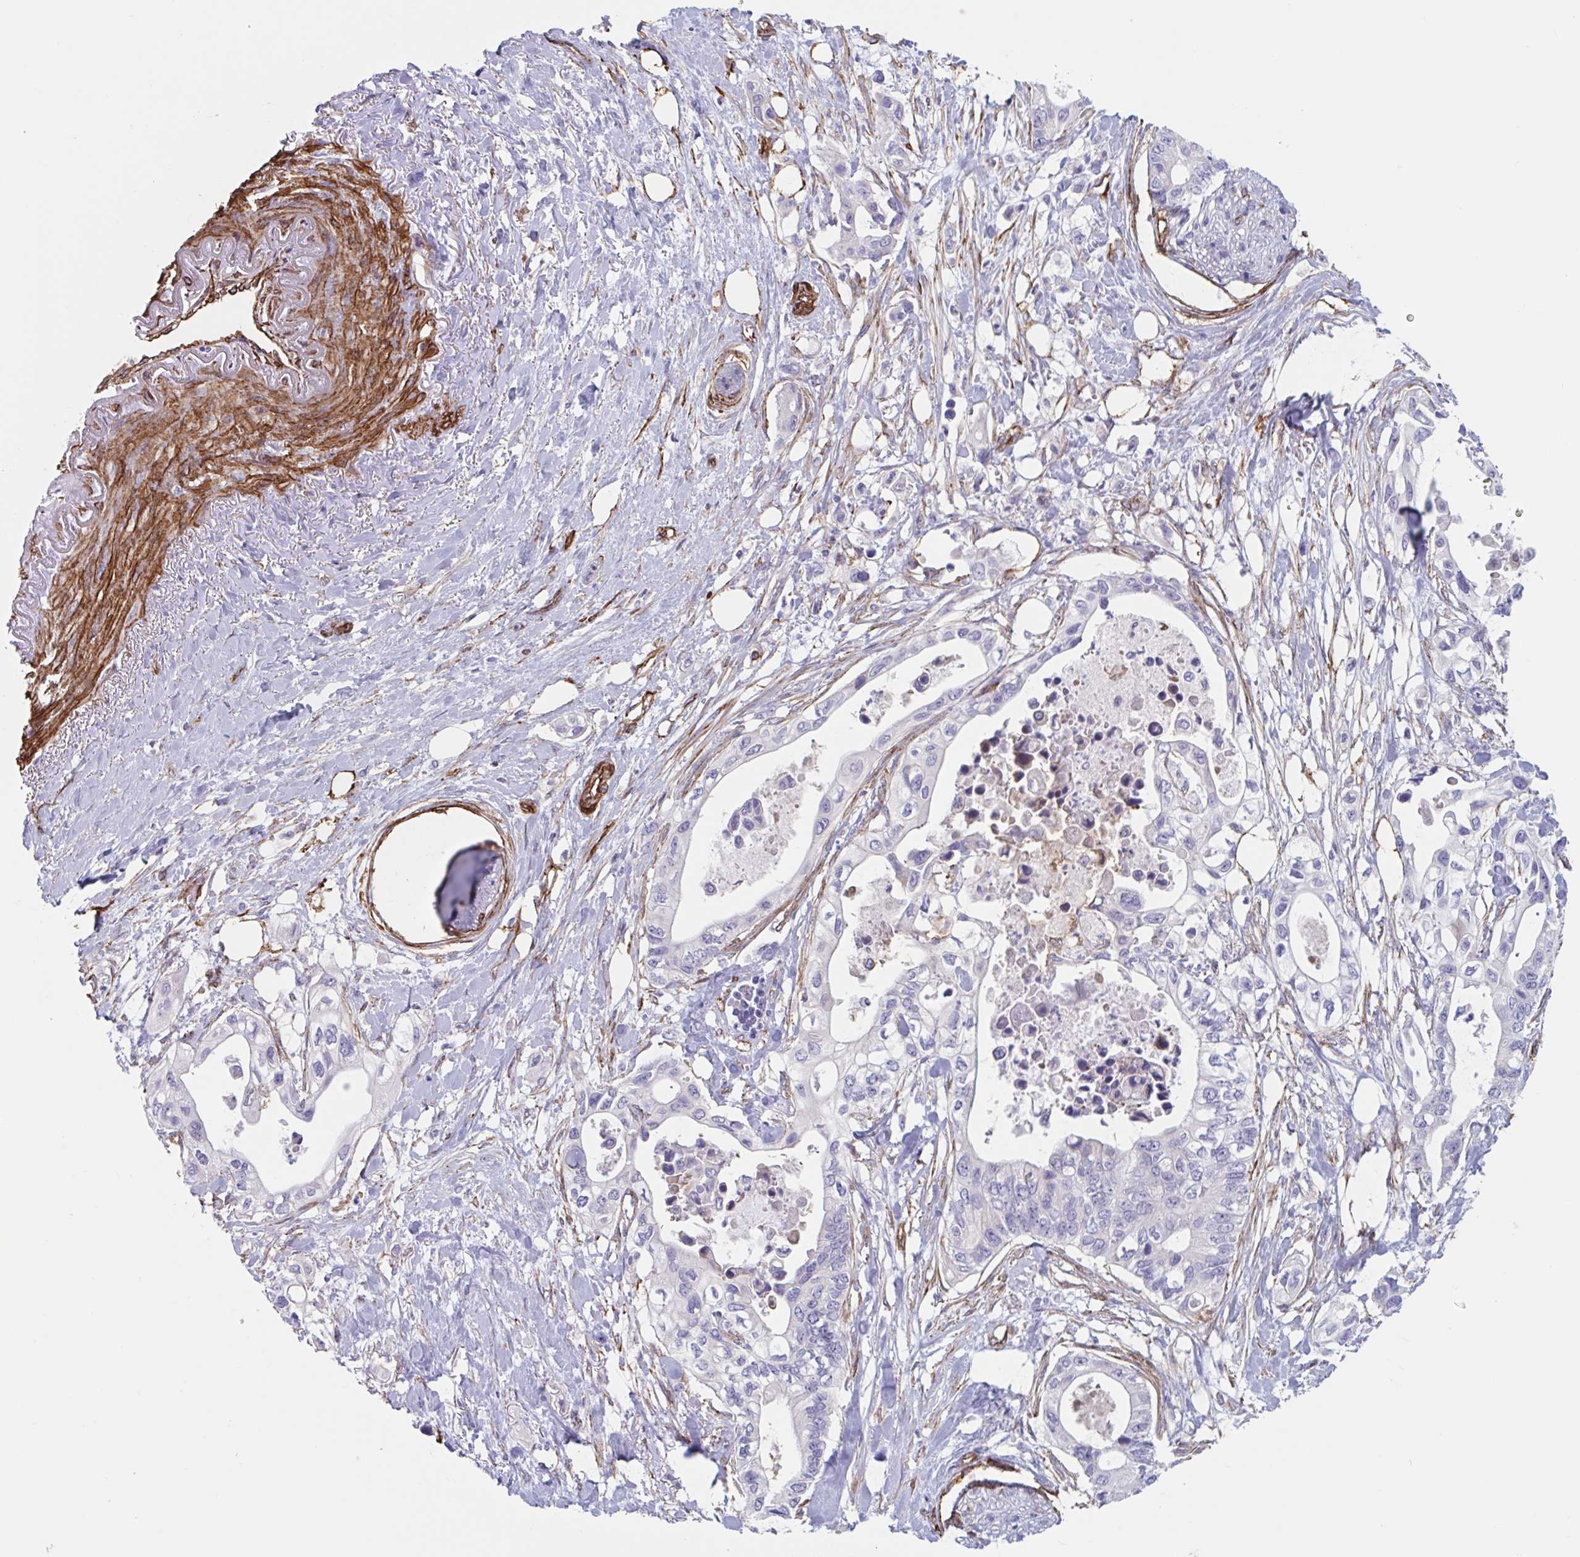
{"staining": {"intensity": "negative", "quantity": "none", "location": "none"}, "tissue": "pancreatic cancer", "cell_type": "Tumor cells", "image_type": "cancer", "snomed": [{"axis": "morphology", "description": "Adenocarcinoma, NOS"}, {"axis": "topography", "description": "Pancreas"}], "caption": "The IHC image has no significant positivity in tumor cells of pancreatic cancer (adenocarcinoma) tissue.", "gene": "CITED4", "patient": {"sex": "female", "age": 63}}